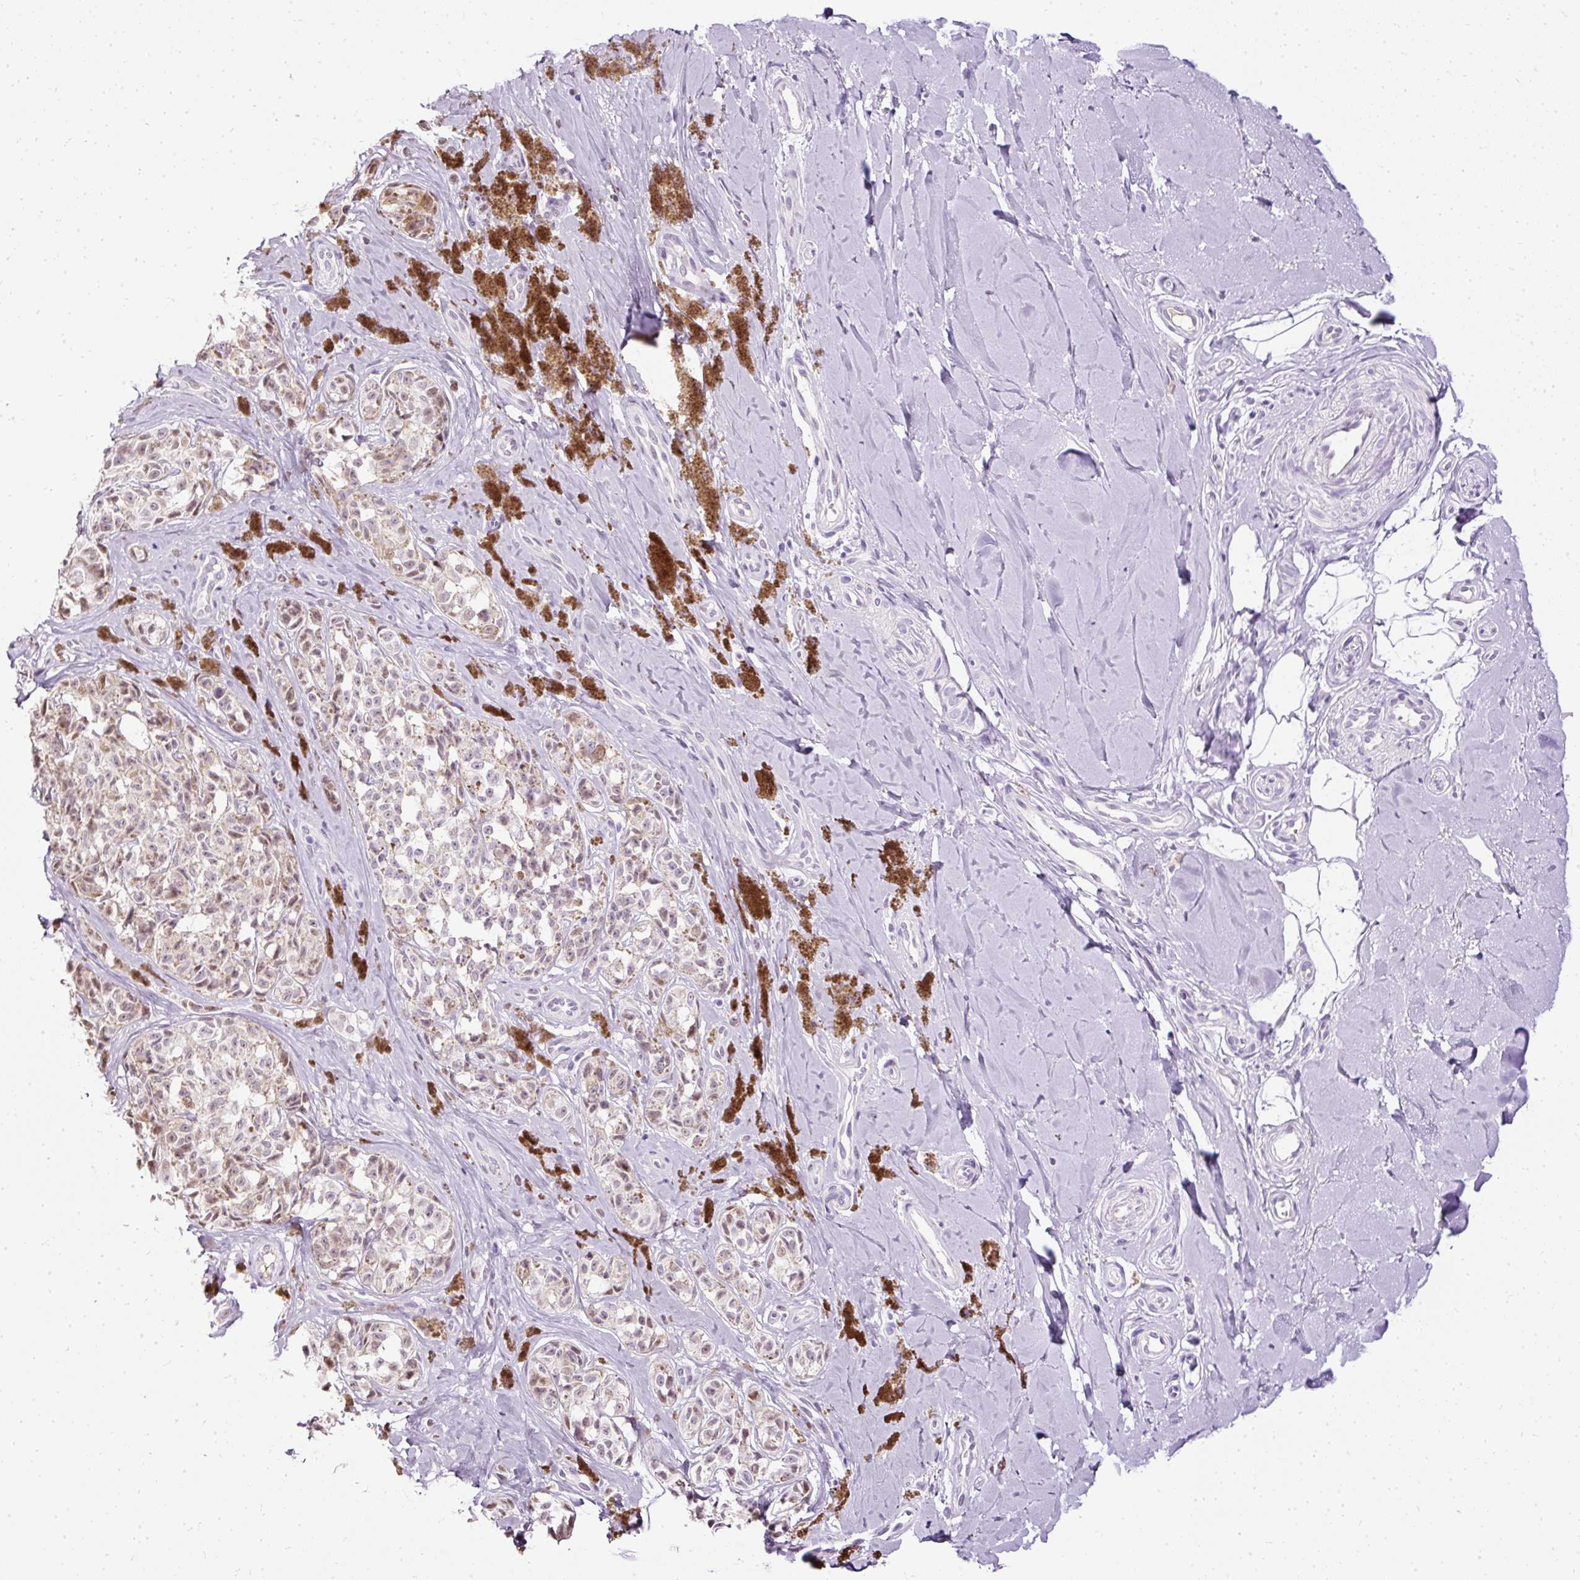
{"staining": {"intensity": "weak", "quantity": "<25%", "location": "nuclear"}, "tissue": "melanoma", "cell_type": "Tumor cells", "image_type": "cancer", "snomed": [{"axis": "morphology", "description": "Malignant melanoma, NOS"}, {"axis": "topography", "description": "Skin"}], "caption": "Immunohistochemical staining of human melanoma shows no significant expression in tumor cells. (DAB (3,3'-diaminobenzidine) immunohistochemistry (IHC) visualized using brightfield microscopy, high magnification).", "gene": "PDE6B", "patient": {"sex": "female", "age": 65}}